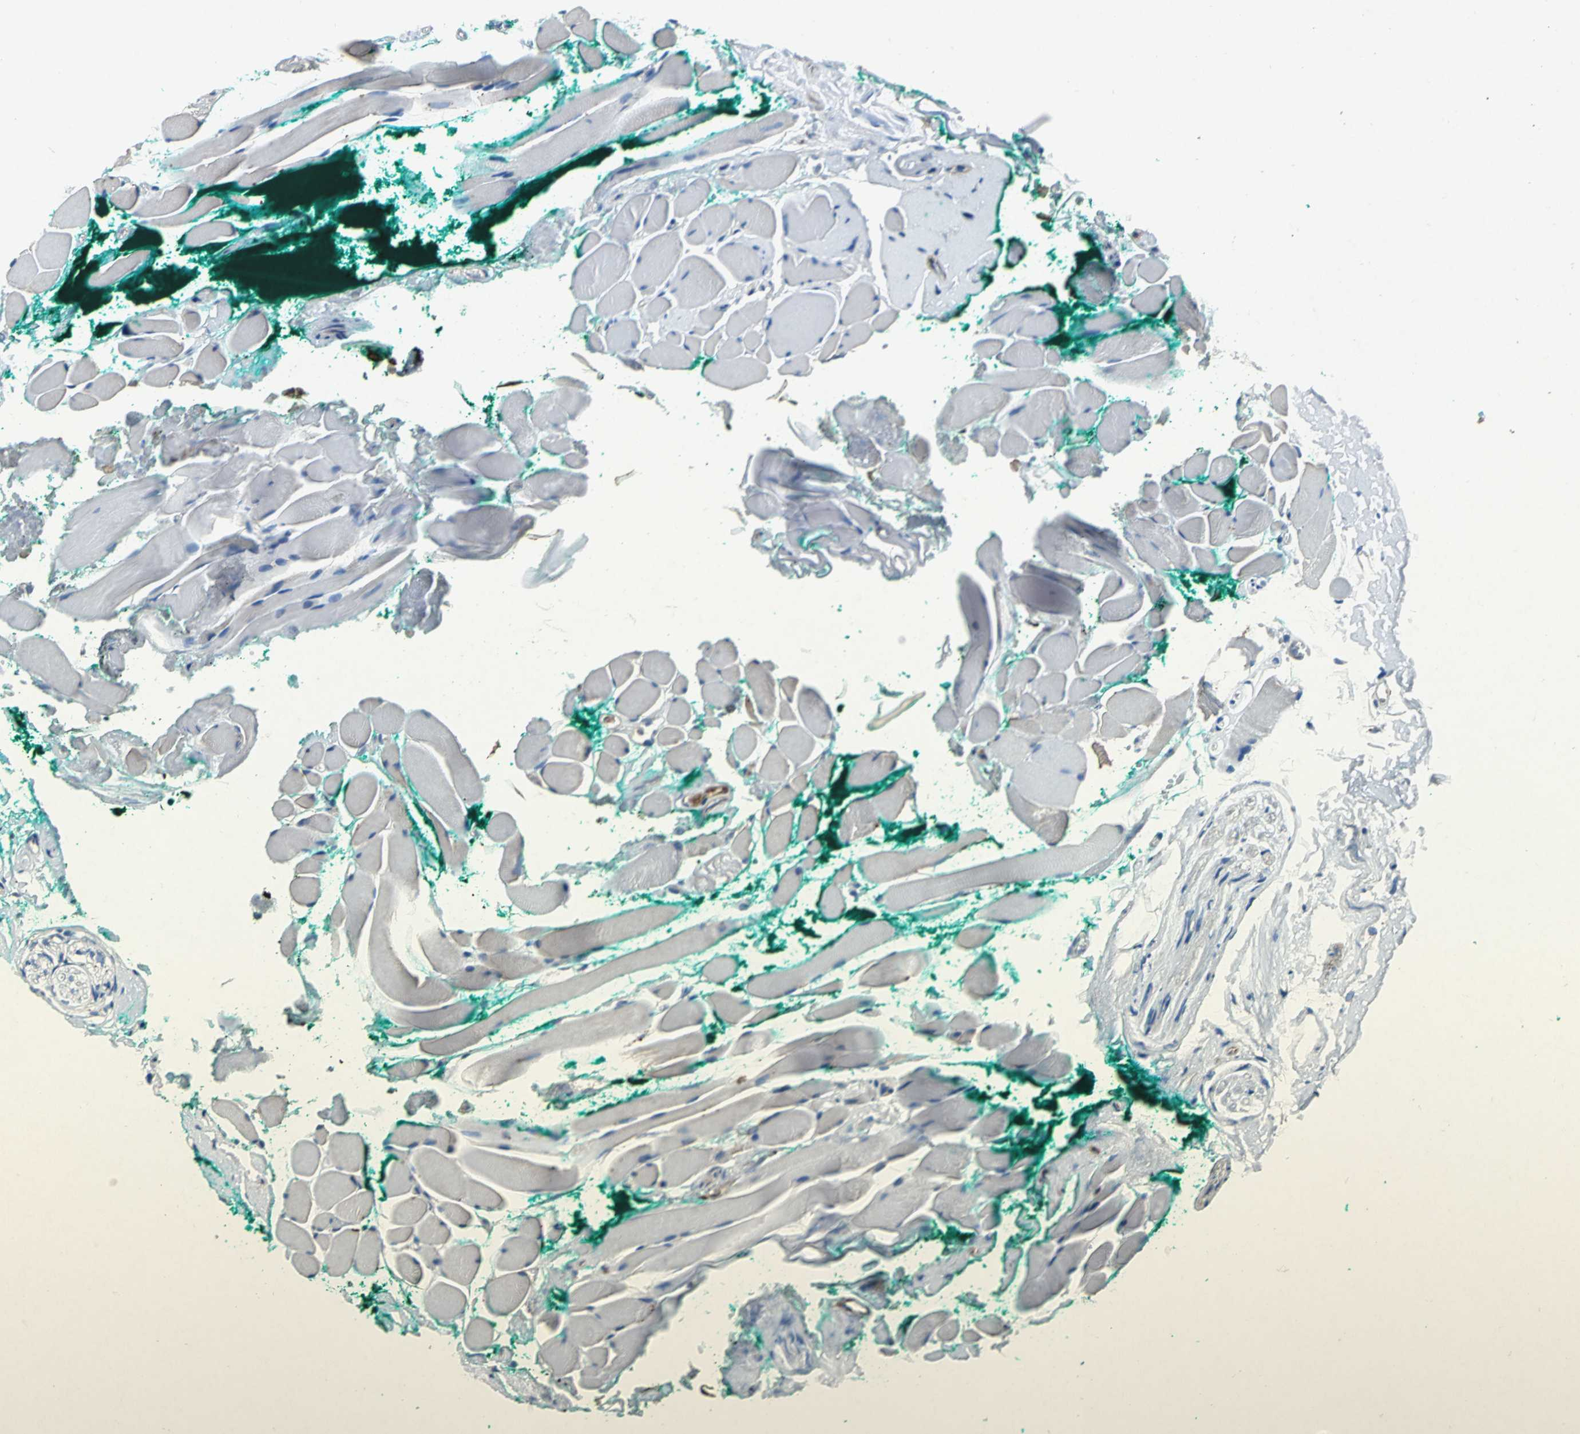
{"staining": {"intensity": "weak", "quantity": "<25%", "location": "cytoplasmic/membranous"}, "tissue": "skeletal muscle", "cell_type": "Myocytes", "image_type": "normal", "snomed": [{"axis": "morphology", "description": "Normal tissue, NOS"}, {"axis": "topography", "description": "Skeletal muscle"}, {"axis": "topography", "description": "Peripheral nerve tissue"}], "caption": "A high-resolution image shows immunohistochemistry staining of benign skeletal muscle, which displays no significant staining in myocytes. The staining is performed using DAB brown chromogen with nuclei counter-stained in using hematoxylin.", "gene": "RPS13", "patient": {"sex": "female", "age": 84}}